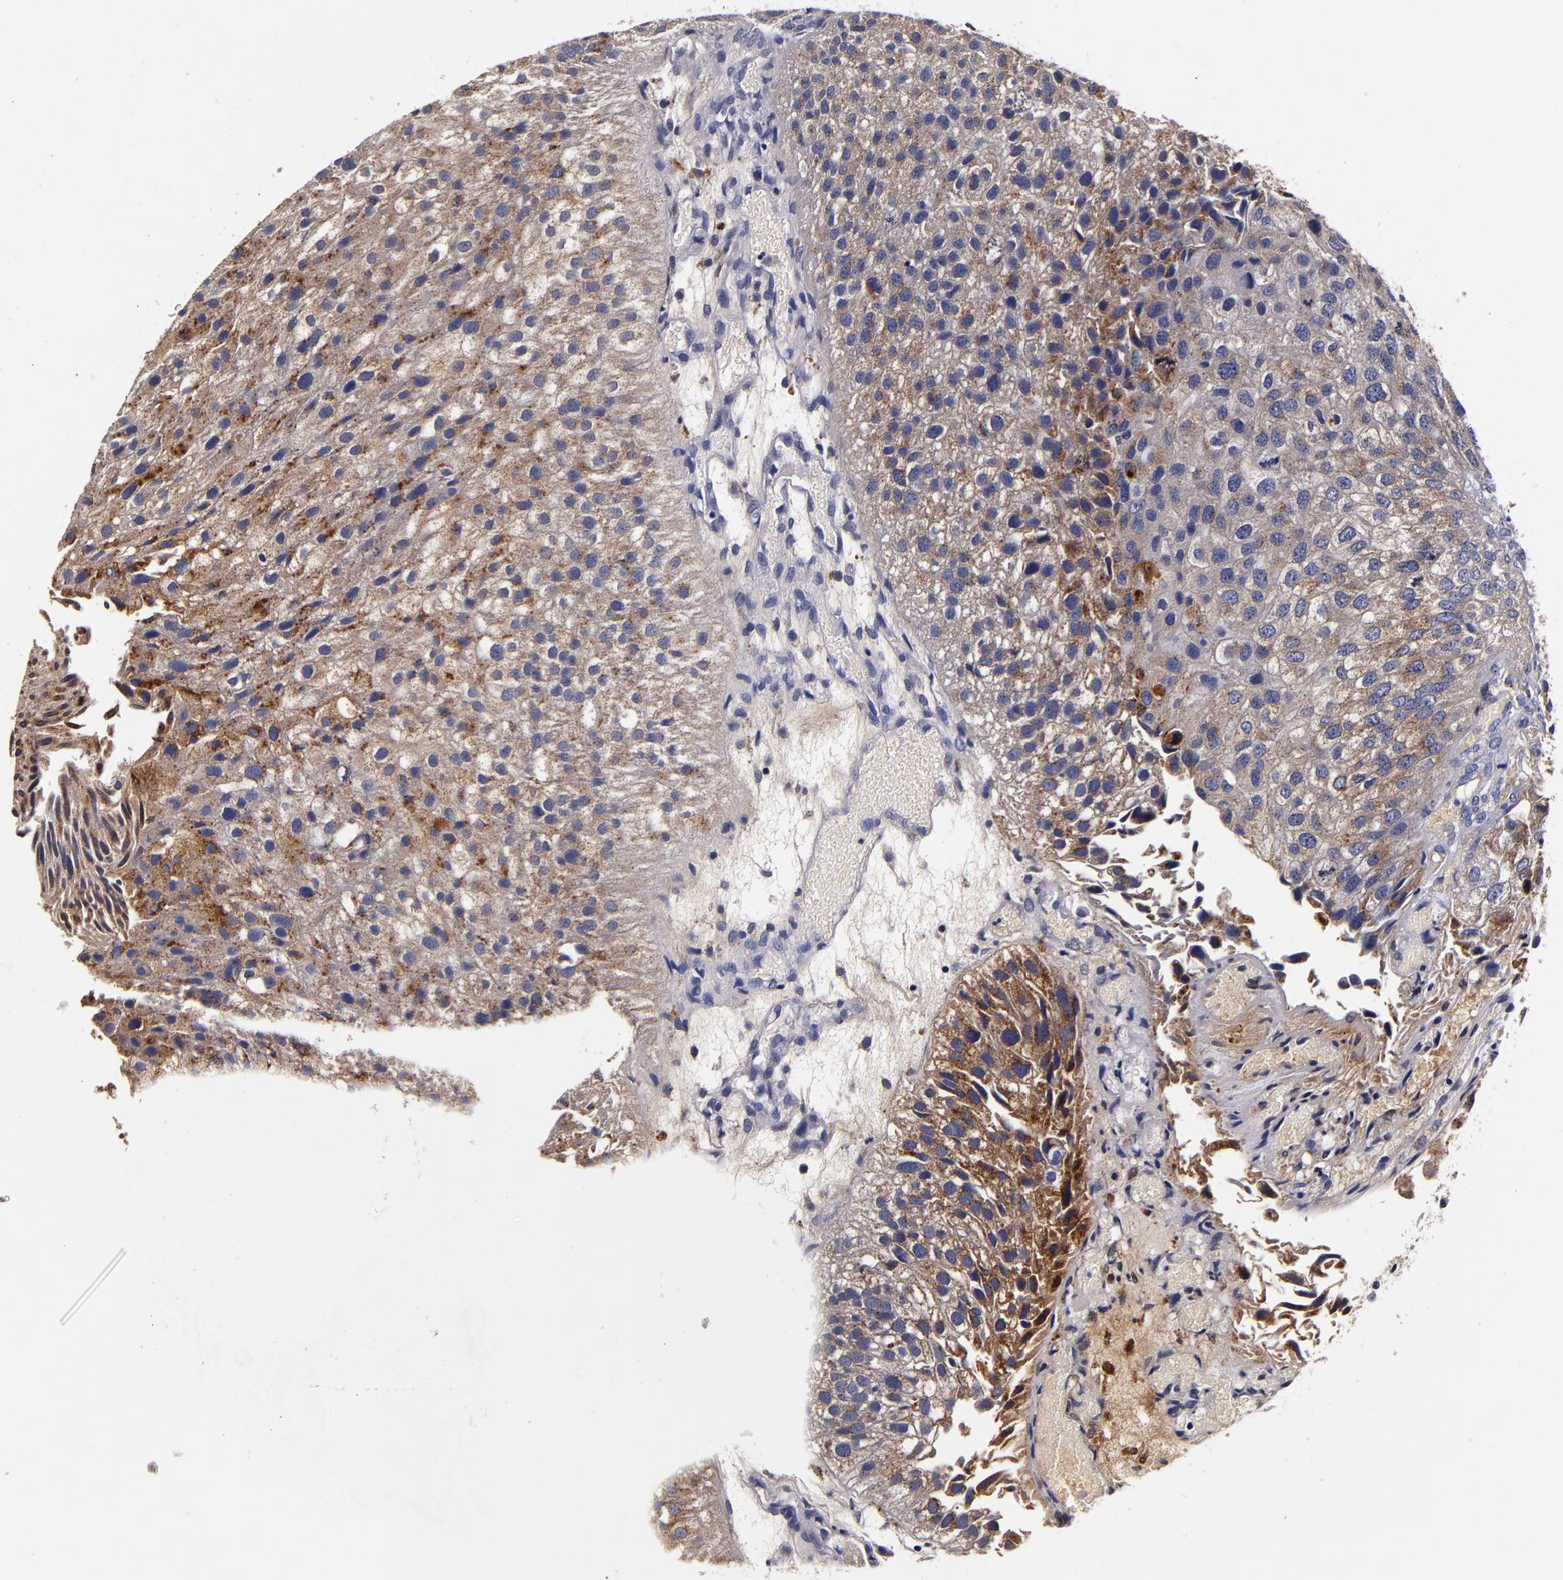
{"staining": {"intensity": "moderate", "quantity": "<25%", "location": "cytoplasmic/membranous"}, "tissue": "urothelial cancer", "cell_type": "Tumor cells", "image_type": "cancer", "snomed": [{"axis": "morphology", "description": "Urothelial carcinoma, Low grade"}, {"axis": "topography", "description": "Urinary bladder"}], "caption": "Immunohistochemistry (IHC) (DAB) staining of urothelial cancer demonstrates moderate cytoplasmic/membranous protein staining in approximately <25% of tumor cells. The protein of interest is shown in brown color, while the nuclei are stained blue.", "gene": "LGALS3BP", "patient": {"sex": "female", "age": 89}}